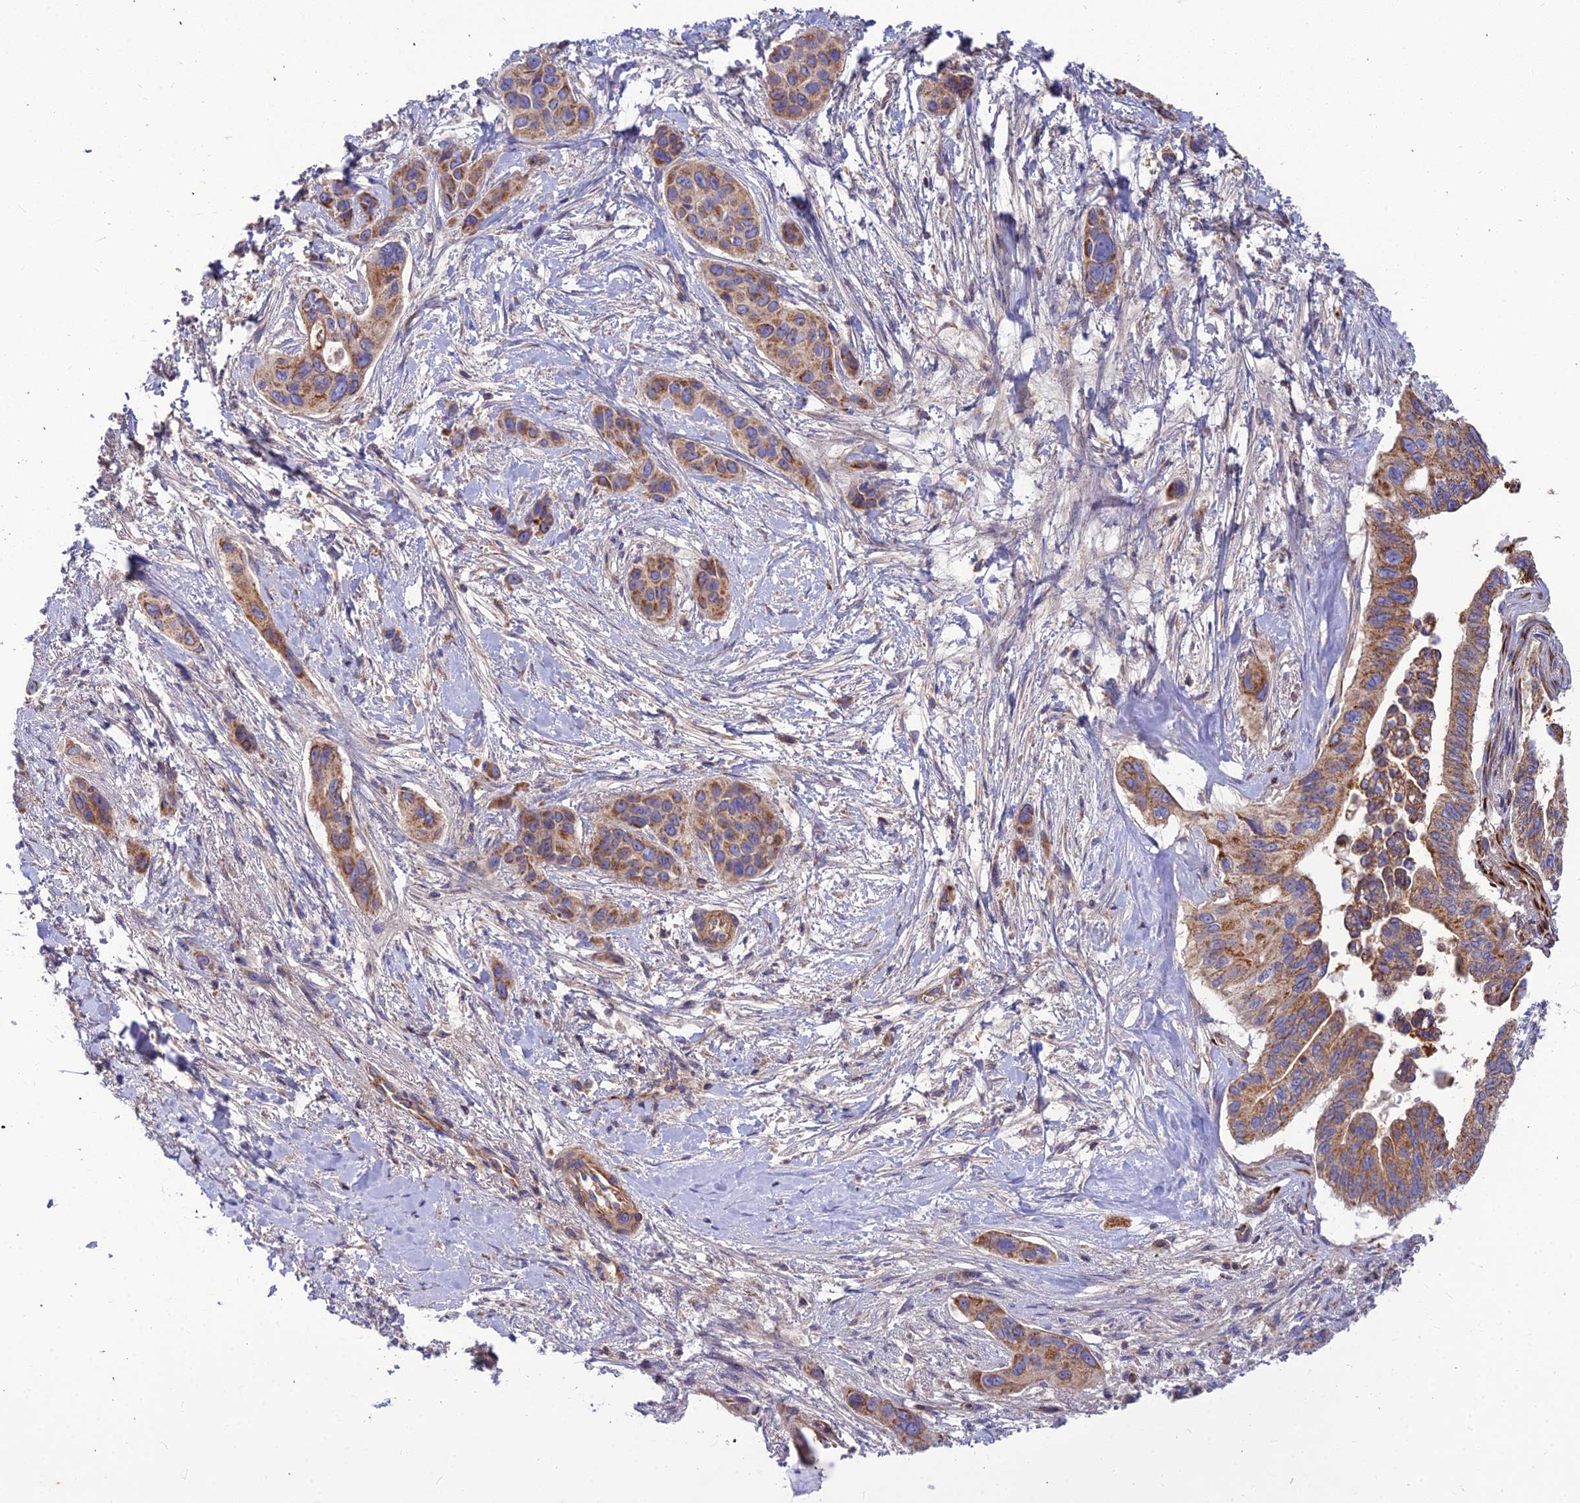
{"staining": {"intensity": "moderate", "quantity": ">75%", "location": "cytoplasmic/membranous"}, "tissue": "pancreatic cancer", "cell_type": "Tumor cells", "image_type": "cancer", "snomed": [{"axis": "morphology", "description": "Adenocarcinoma, NOS"}, {"axis": "topography", "description": "Pancreas"}], "caption": "High-magnification brightfield microscopy of pancreatic adenocarcinoma stained with DAB (brown) and counterstained with hematoxylin (blue). tumor cells exhibit moderate cytoplasmic/membranous staining is present in about>75% of cells.", "gene": "ASPHD1", "patient": {"sex": "male", "age": 72}}